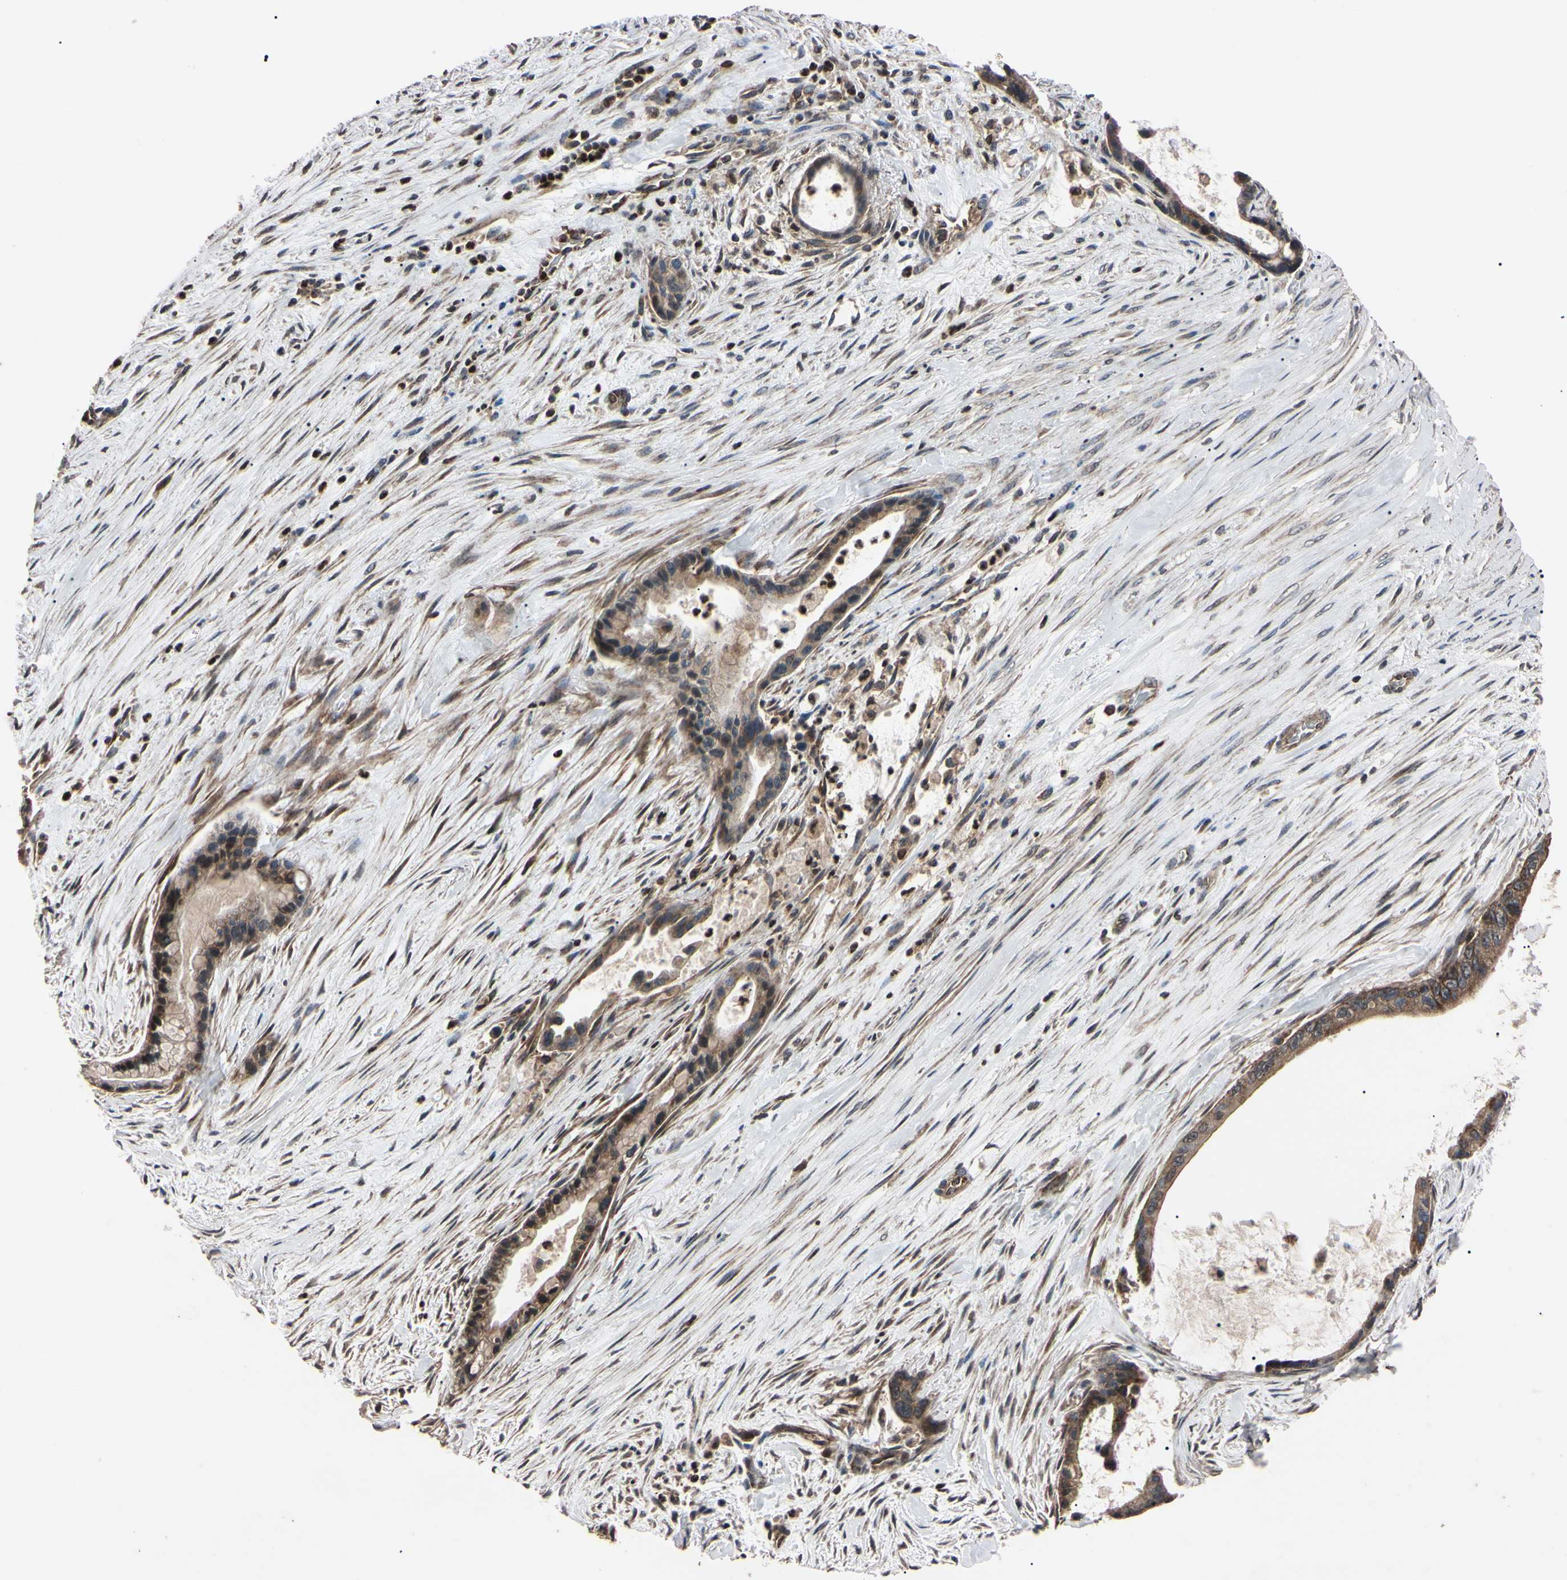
{"staining": {"intensity": "weak", "quantity": ">75%", "location": "cytoplasmic/membranous"}, "tissue": "liver cancer", "cell_type": "Tumor cells", "image_type": "cancer", "snomed": [{"axis": "morphology", "description": "Cholangiocarcinoma"}, {"axis": "topography", "description": "Liver"}], "caption": "This is a photomicrograph of immunohistochemistry (IHC) staining of liver cholangiocarcinoma, which shows weak expression in the cytoplasmic/membranous of tumor cells.", "gene": "TNFRSF1A", "patient": {"sex": "female", "age": 55}}